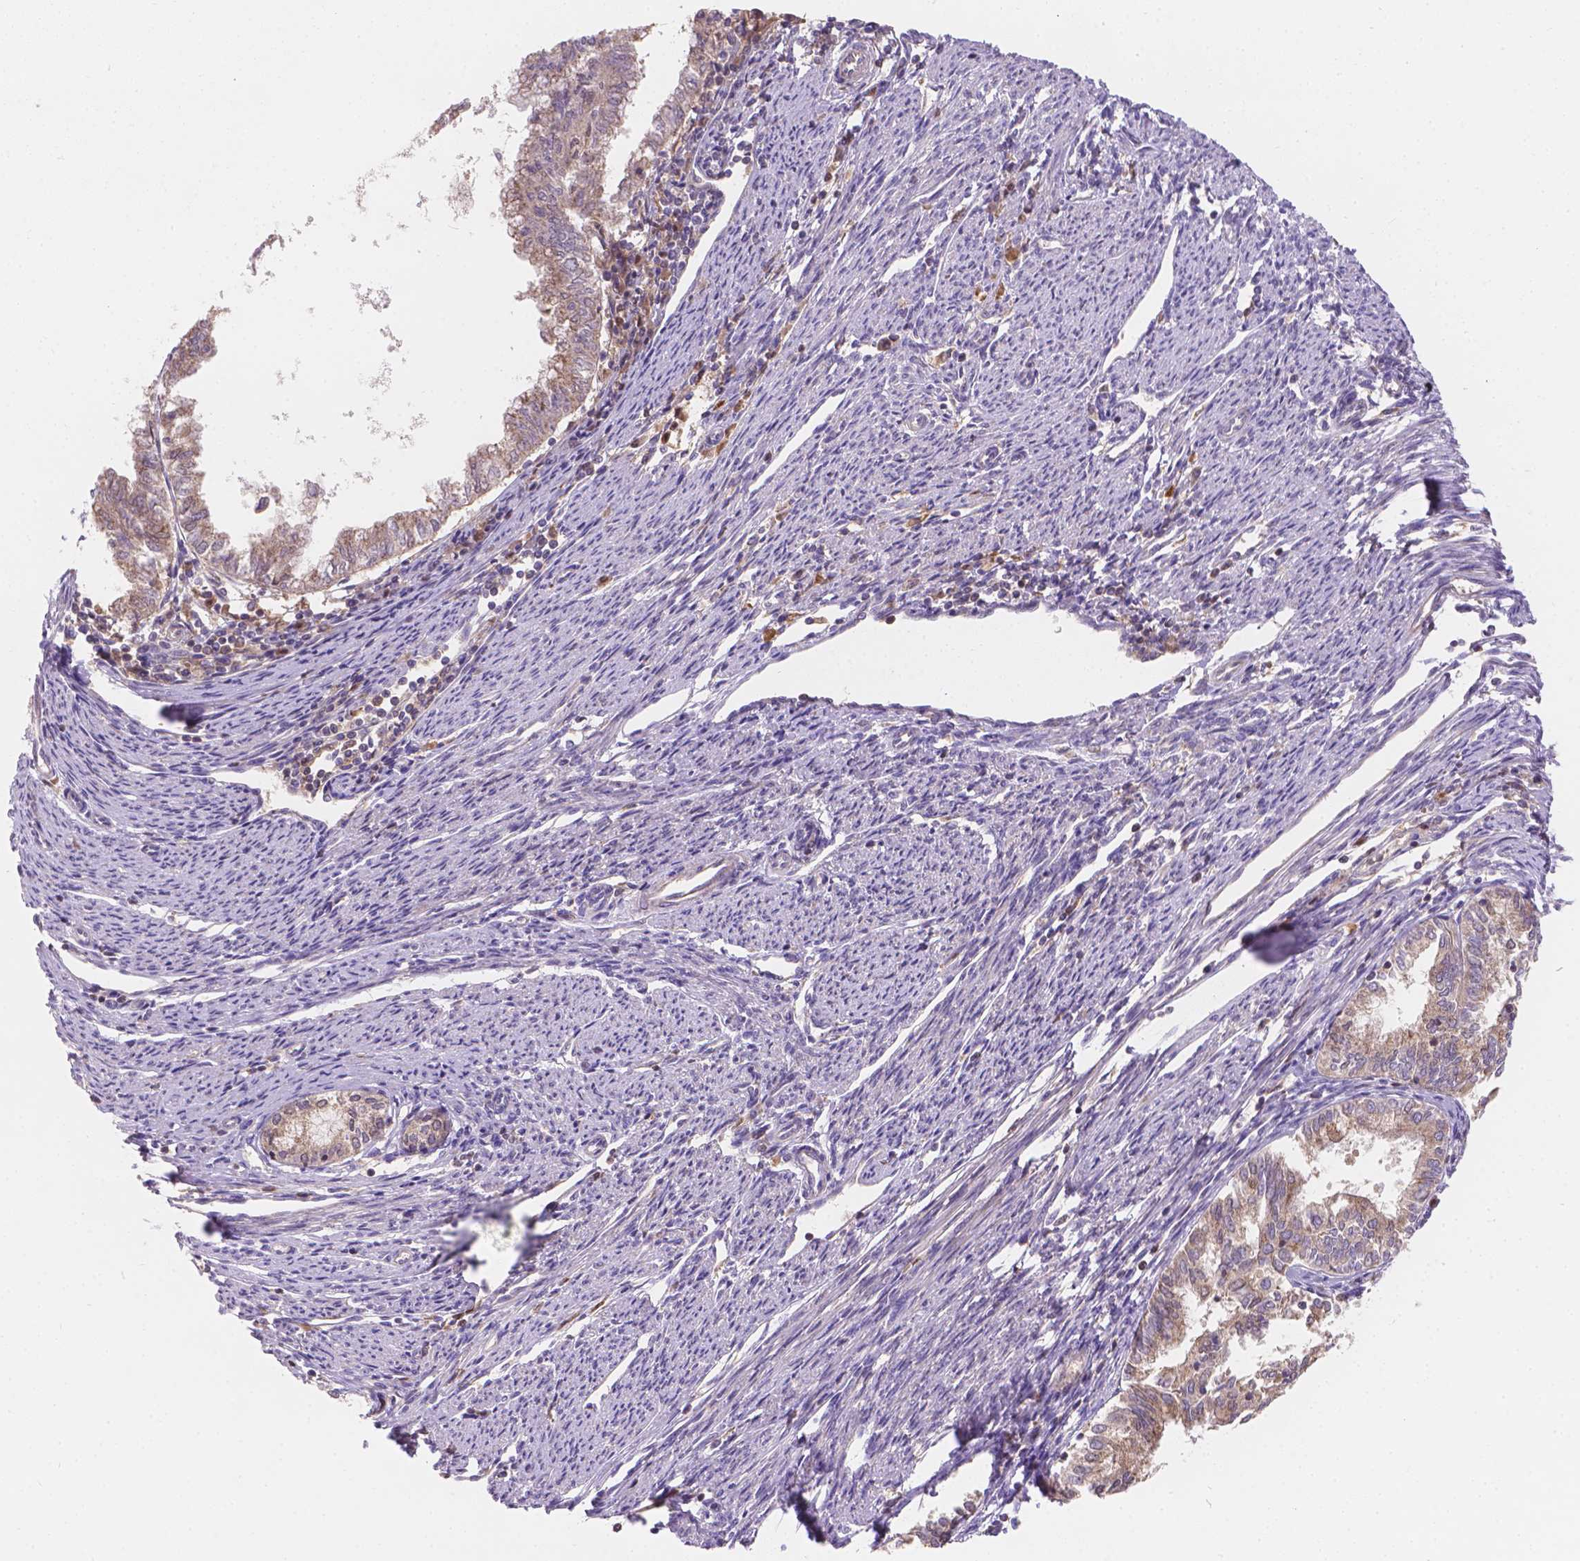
{"staining": {"intensity": "moderate", "quantity": ">75%", "location": "cytoplasmic/membranous"}, "tissue": "endometrial cancer", "cell_type": "Tumor cells", "image_type": "cancer", "snomed": [{"axis": "morphology", "description": "Adenocarcinoma, NOS"}, {"axis": "topography", "description": "Endometrium"}], "caption": "Endometrial cancer (adenocarcinoma) stained with a protein marker displays moderate staining in tumor cells.", "gene": "CDK10", "patient": {"sex": "female", "age": 79}}